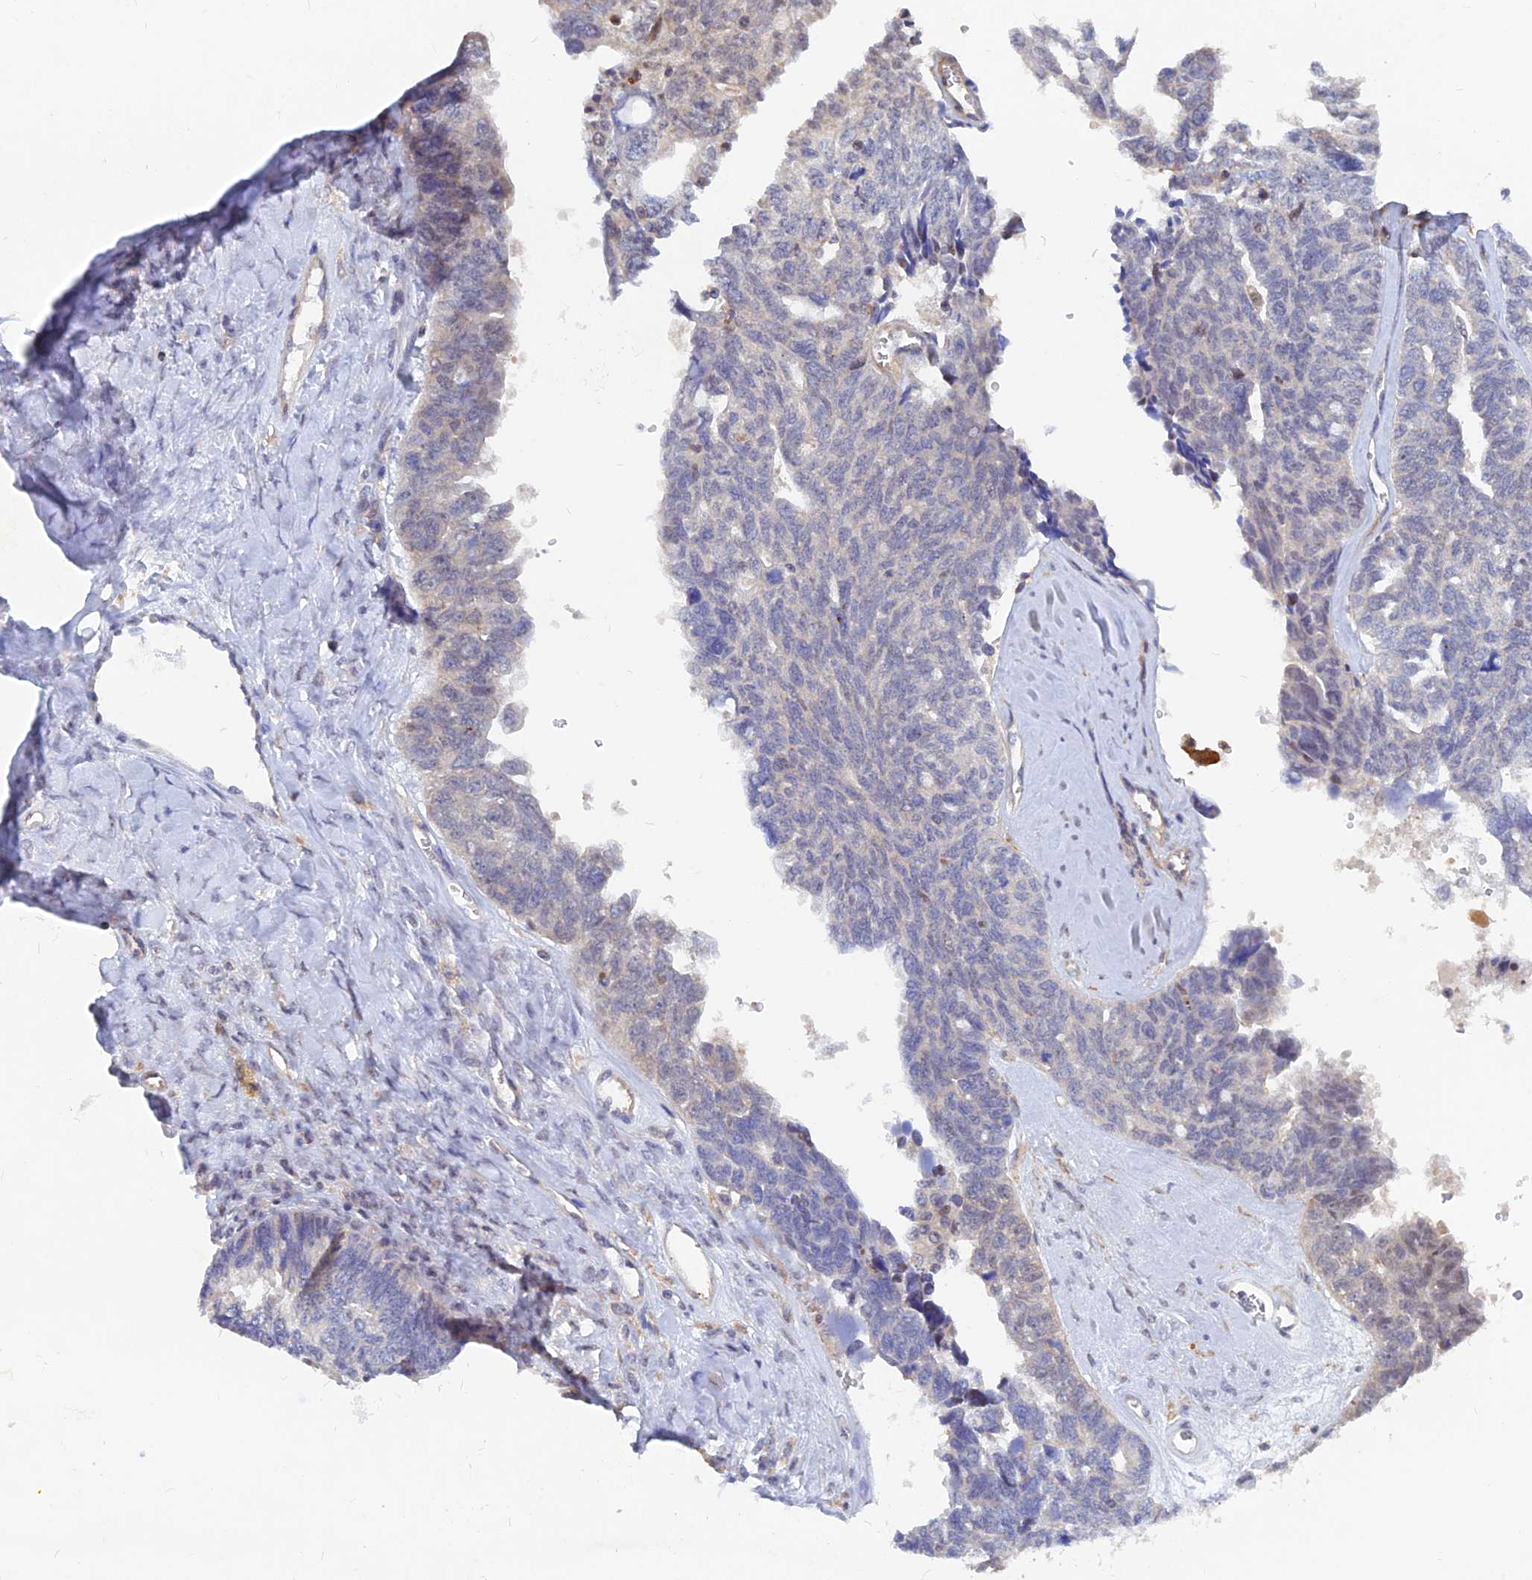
{"staining": {"intensity": "negative", "quantity": "none", "location": "none"}, "tissue": "ovarian cancer", "cell_type": "Tumor cells", "image_type": "cancer", "snomed": [{"axis": "morphology", "description": "Cystadenocarcinoma, serous, NOS"}, {"axis": "topography", "description": "Ovary"}], "caption": "An IHC image of ovarian cancer is shown. There is no staining in tumor cells of ovarian cancer. (DAB IHC with hematoxylin counter stain).", "gene": "DNAJC16", "patient": {"sex": "female", "age": 79}}